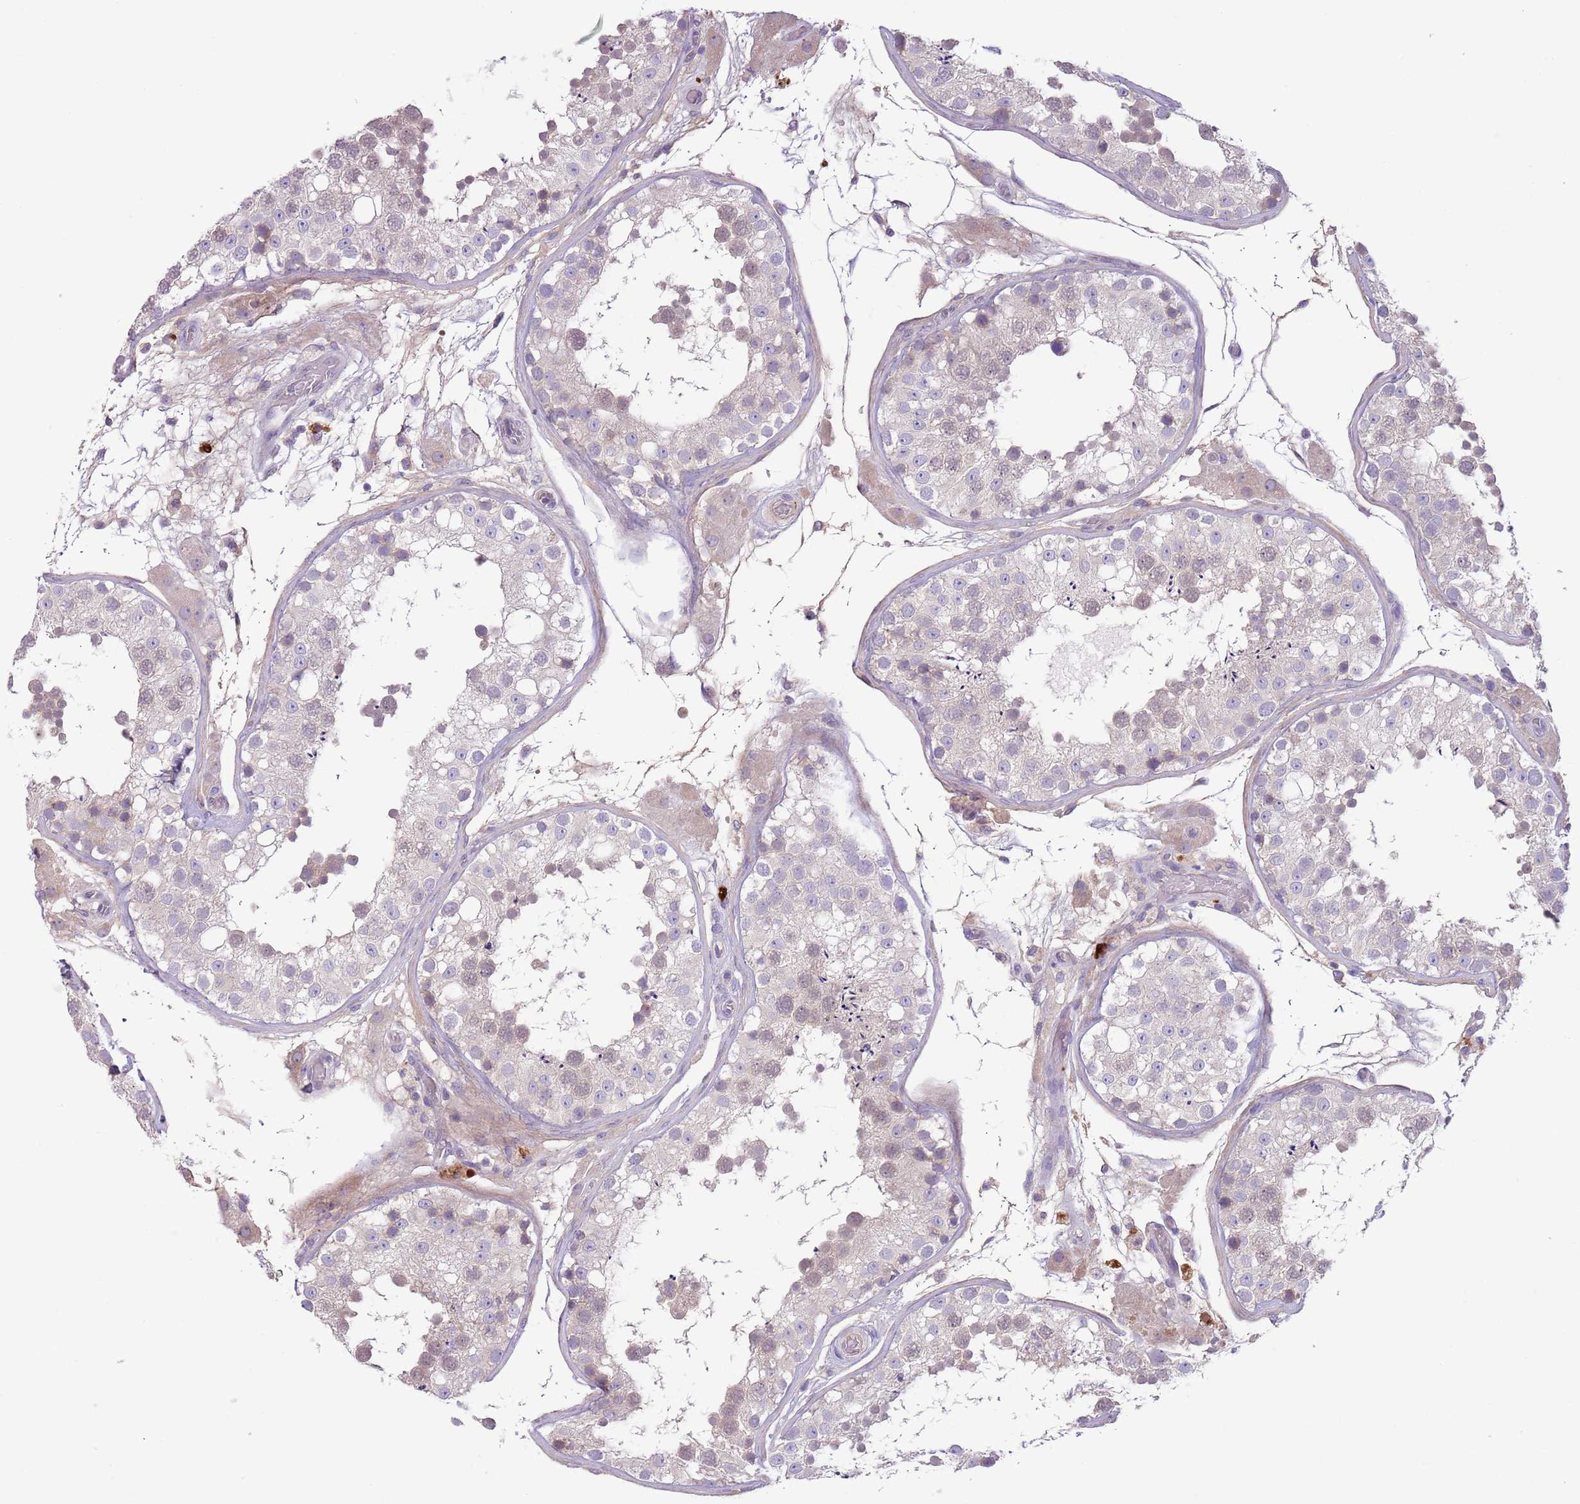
{"staining": {"intensity": "weak", "quantity": "25%-75%", "location": "cytoplasmic/membranous,nuclear"}, "tissue": "testis", "cell_type": "Cells in seminiferous ducts", "image_type": "normal", "snomed": [{"axis": "morphology", "description": "Normal tissue, NOS"}, {"axis": "topography", "description": "Testis"}], "caption": "About 25%-75% of cells in seminiferous ducts in benign testis exhibit weak cytoplasmic/membranous,nuclear protein positivity as visualized by brown immunohistochemical staining.", "gene": "CFH", "patient": {"sex": "male", "age": 26}}